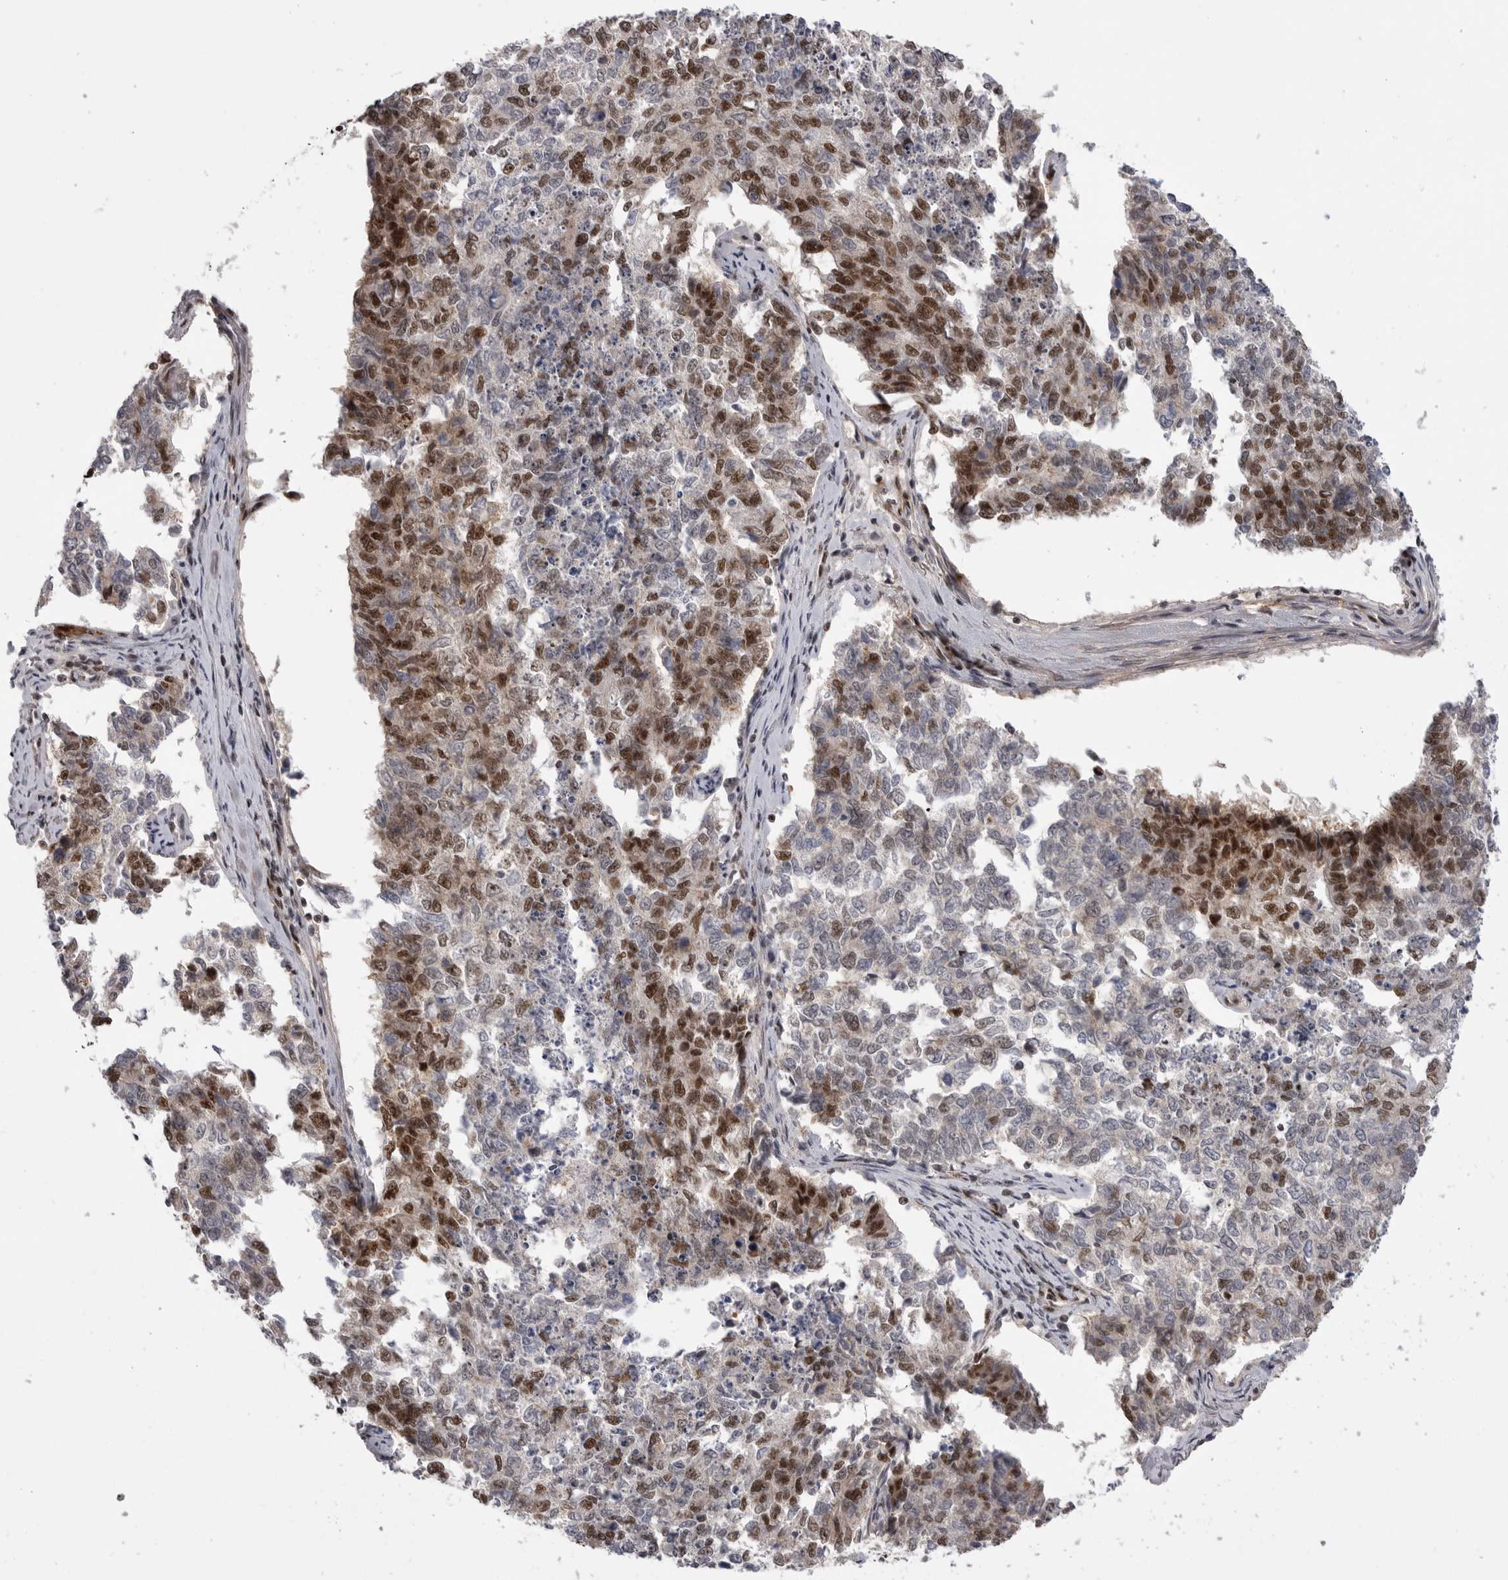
{"staining": {"intensity": "moderate", "quantity": ">75%", "location": "nuclear"}, "tissue": "cervical cancer", "cell_type": "Tumor cells", "image_type": "cancer", "snomed": [{"axis": "morphology", "description": "Squamous cell carcinoma, NOS"}, {"axis": "topography", "description": "Cervix"}], "caption": "Cervical squamous cell carcinoma stained with a protein marker displays moderate staining in tumor cells.", "gene": "PPP1R8", "patient": {"sex": "female", "age": 63}}